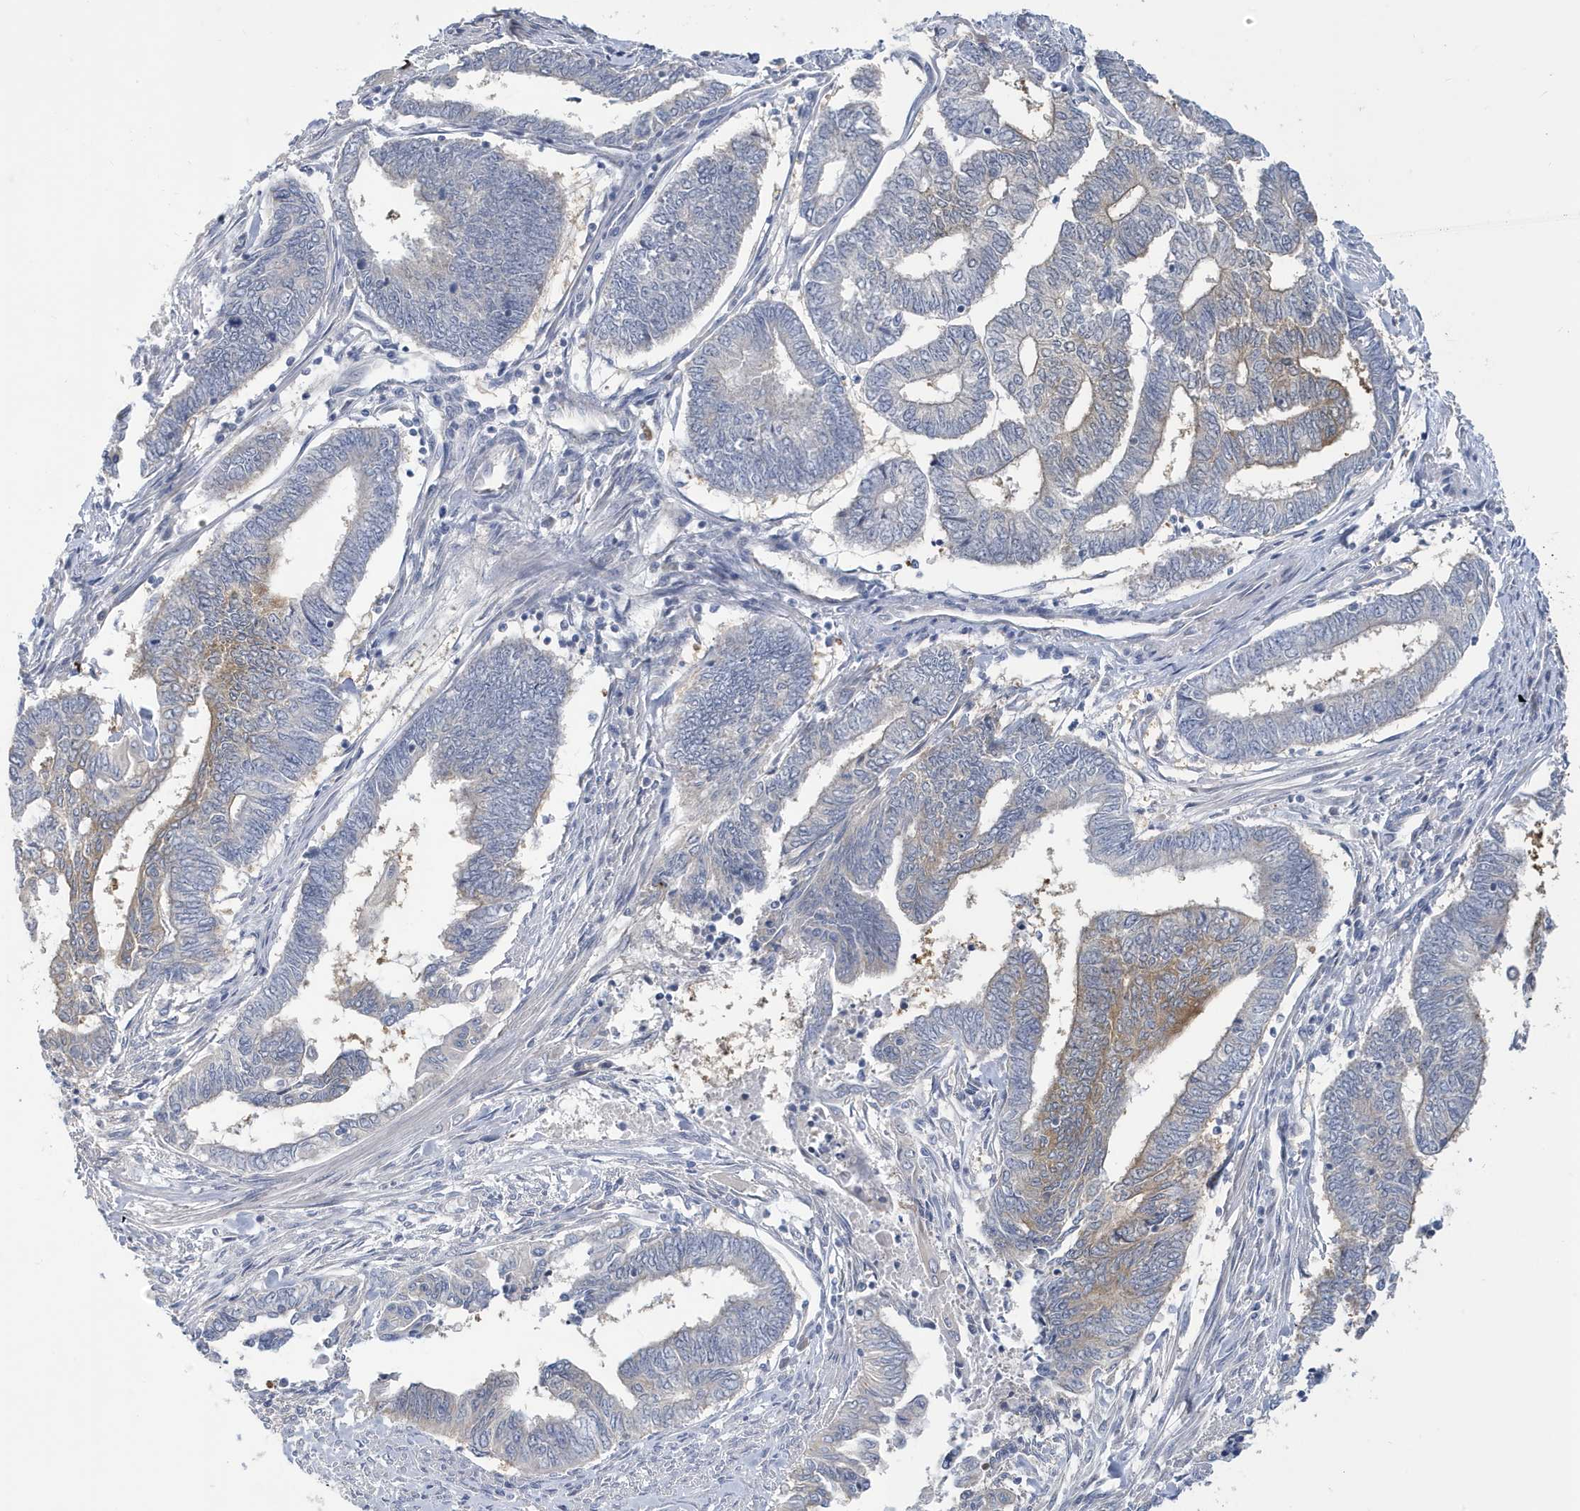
{"staining": {"intensity": "moderate", "quantity": "<25%", "location": "cytoplasmic/membranous"}, "tissue": "endometrial cancer", "cell_type": "Tumor cells", "image_type": "cancer", "snomed": [{"axis": "morphology", "description": "Adenocarcinoma, NOS"}, {"axis": "topography", "description": "Uterus"}, {"axis": "topography", "description": "Endometrium"}], "caption": "Protein staining by immunohistochemistry (IHC) displays moderate cytoplasmic/membranous staining in about <25% of tumor cells in endometrial adenocarcinoma.", "gene": "ZNF654", "patient": {"sex": "female", "age": 70}}